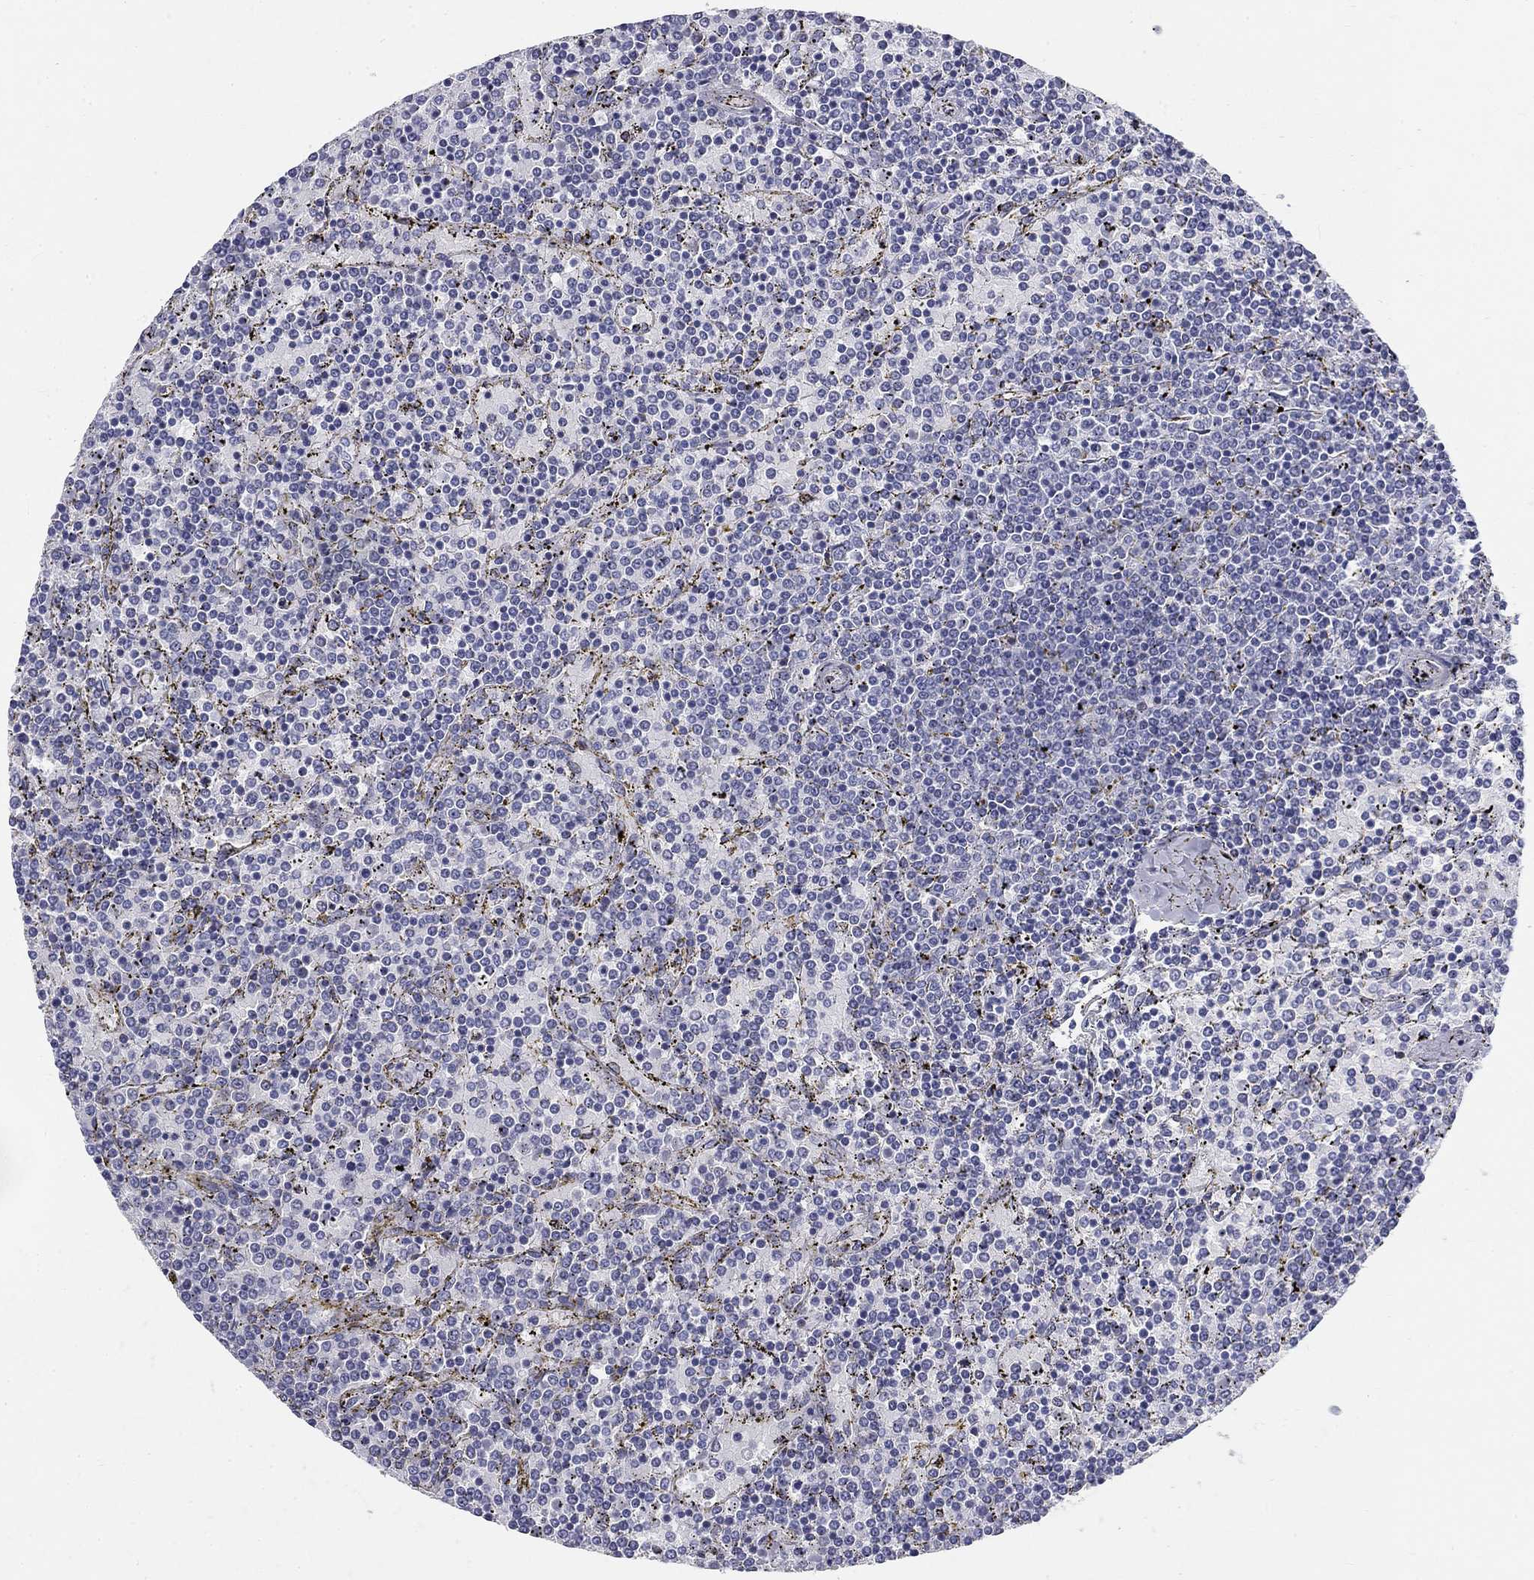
{"staining": {"intensity": "negative", "quantity": "none", "location": "none"}, "tissue": "lymphoma", "cell_type": "Tumor cells", "image_type": "cancer", "snomed": [{"axis": "morphology", "description": "Malignant lymphoma, non-Hodgkin's type, Low grade"}, {"axis": "topography", "description": "Spleen"}], "caption": "Tumor cells are negative for protein expression in human lymphoma.", "gene": "GALNTL5", "patient": {"sex": "female", "age": 77}}